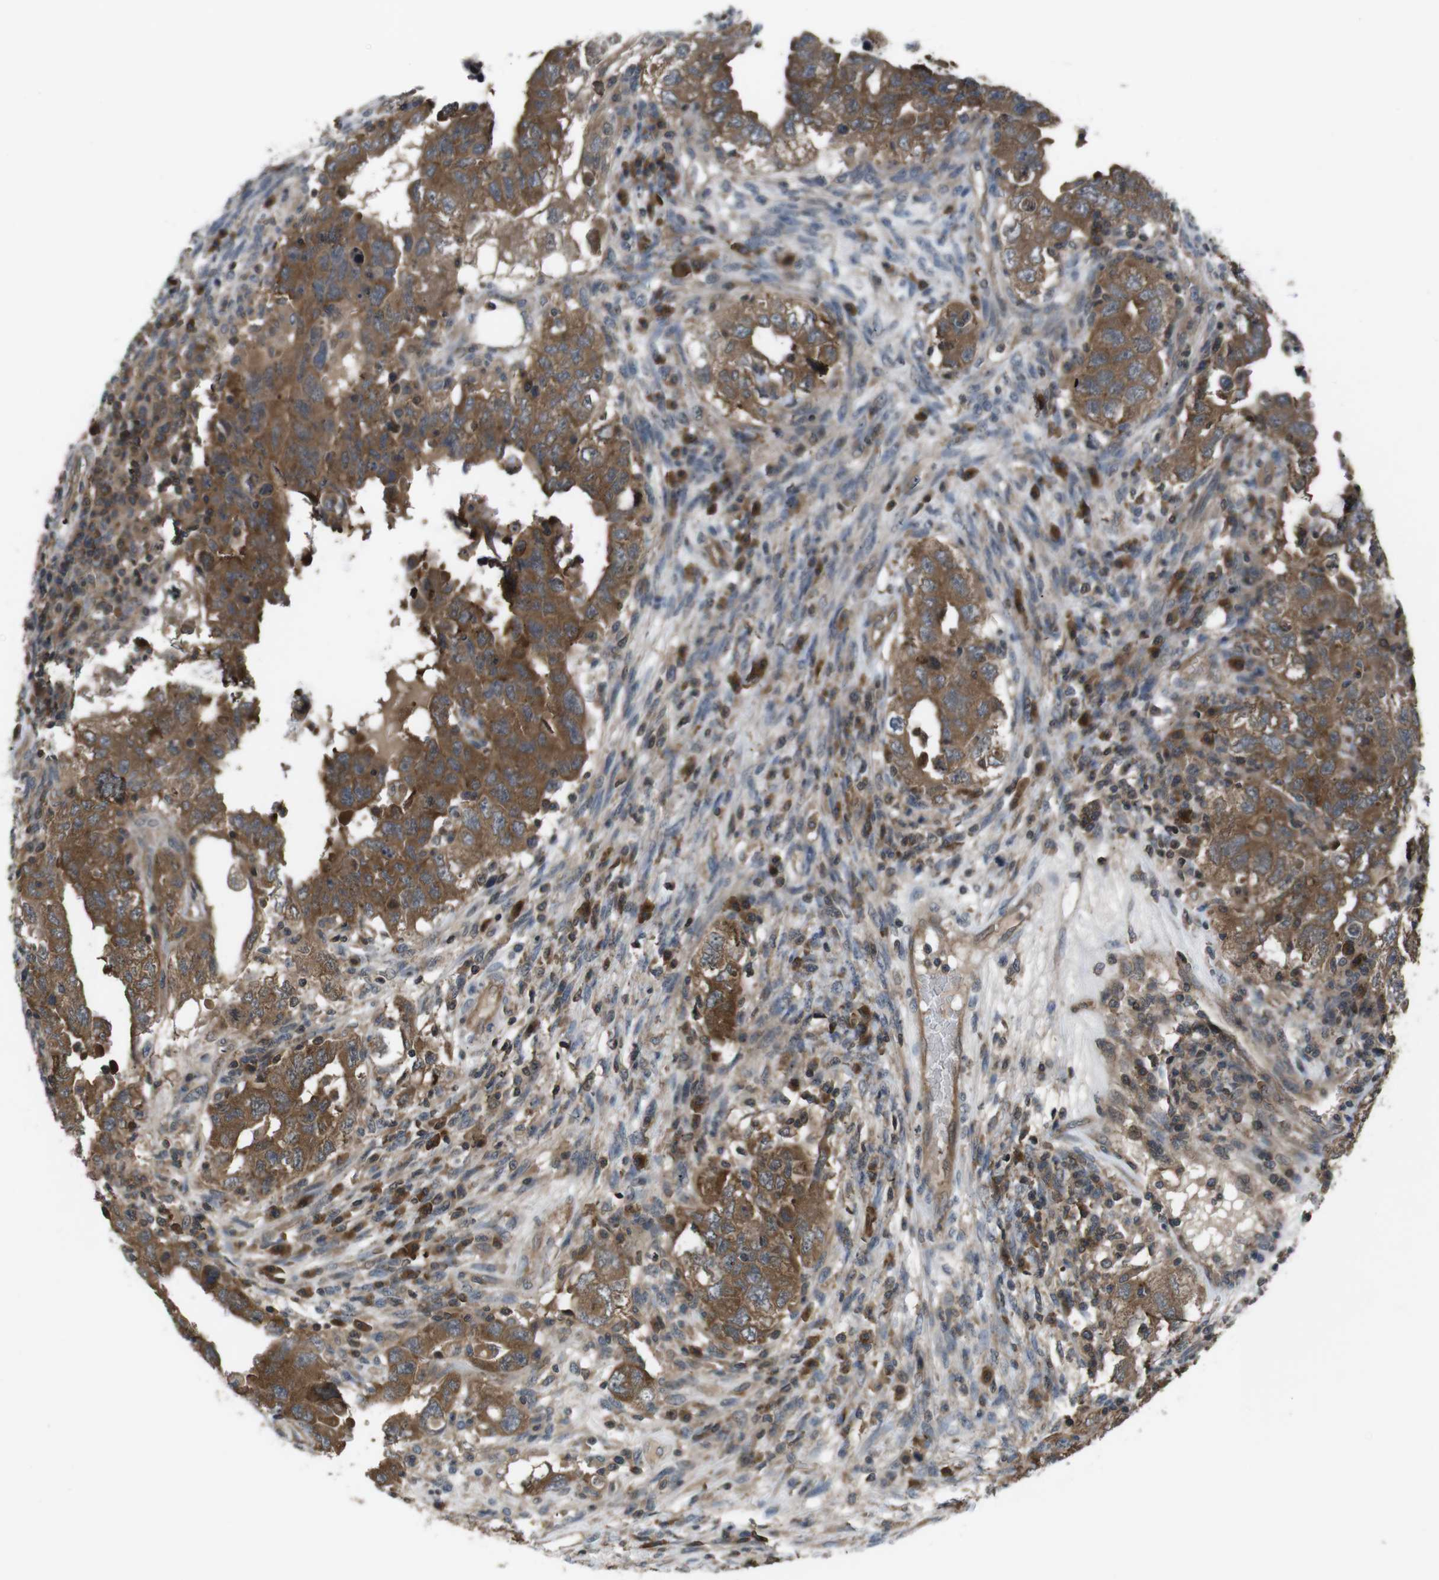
{"staining": {"intensity": "moderate", "quantity": ">75%", "location": "cytoplasmic/membranous"}, "tissue": "testis cancer", "cell_type": "Tumor cells", "image_type": "cancer", "snomed": [{"axis": "morphology", "description": "Carcinoma, Embryonal, NOS"}, {"axis": "topography", "description": "Testis"}], "caption": "Protein staining by immunohistochemistry displays moderate cytoplasmic/membranous staining in about >75% of tumor cells in testis cancer (embryonal carcinoma).", "gene": "SLC22A23", "patient": {"sex": "male", "age": 26}}